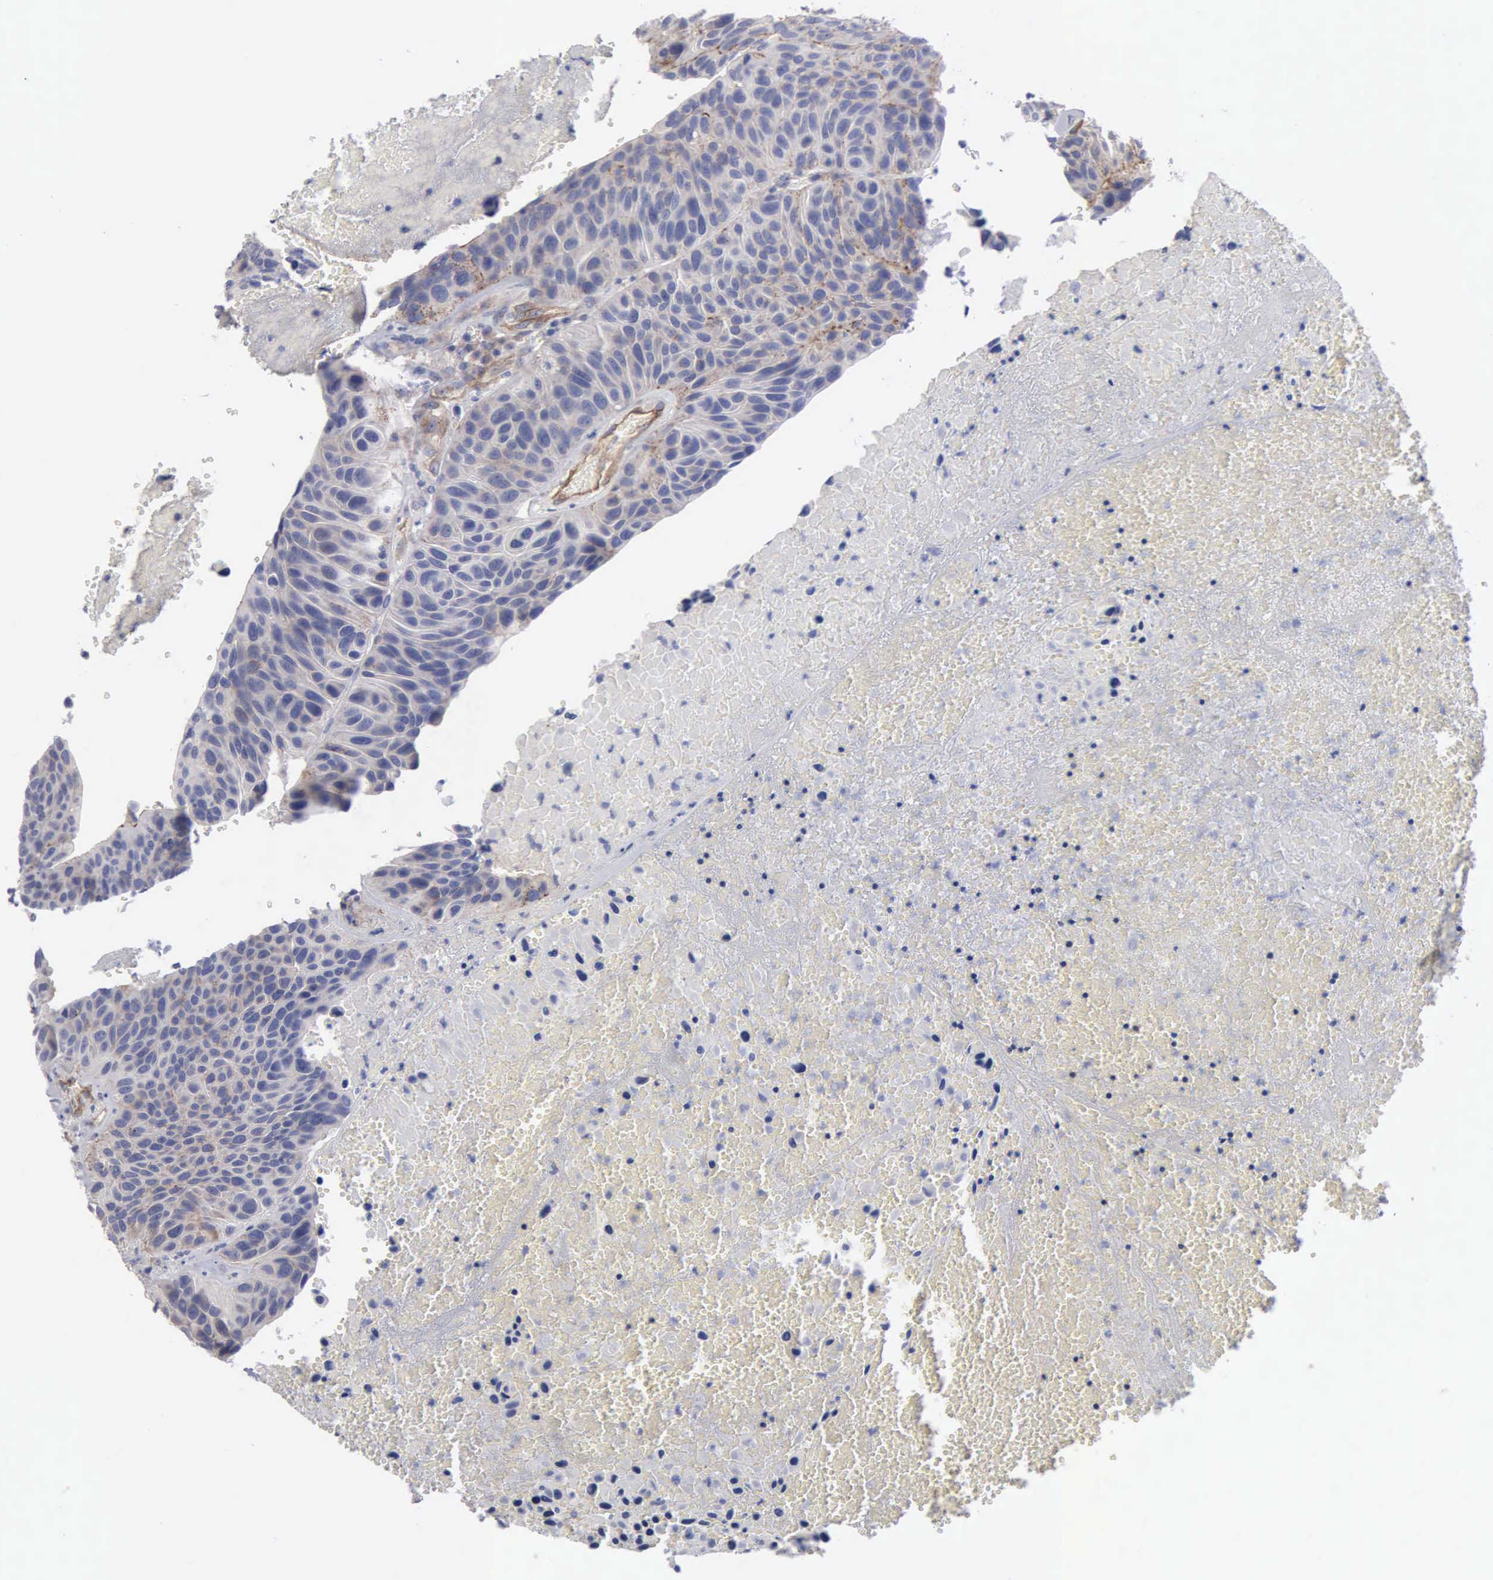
{"staining": {"intensity": "weak", "quantity": "25%-75%", "location": "cytoplasmic/membranous"}, "tissue": "urothelial cancer", "cell_type": "Tumor cells", "image_type": "cancer", "snomed": [{"axis": "morphology", "description": "Urothelial carcinoma, High grade"}, {"axis": "topography", "description": "Urinary bladder"}], "caption": "A high-resolution image shows IHC staining of urothelial cancer, which exhibits weak cytoplasmic/membranous positivity in approximately 25%-75% of tumor cells.", "gene": "RDX", "patient": {"sex": "male", "age": 66}}